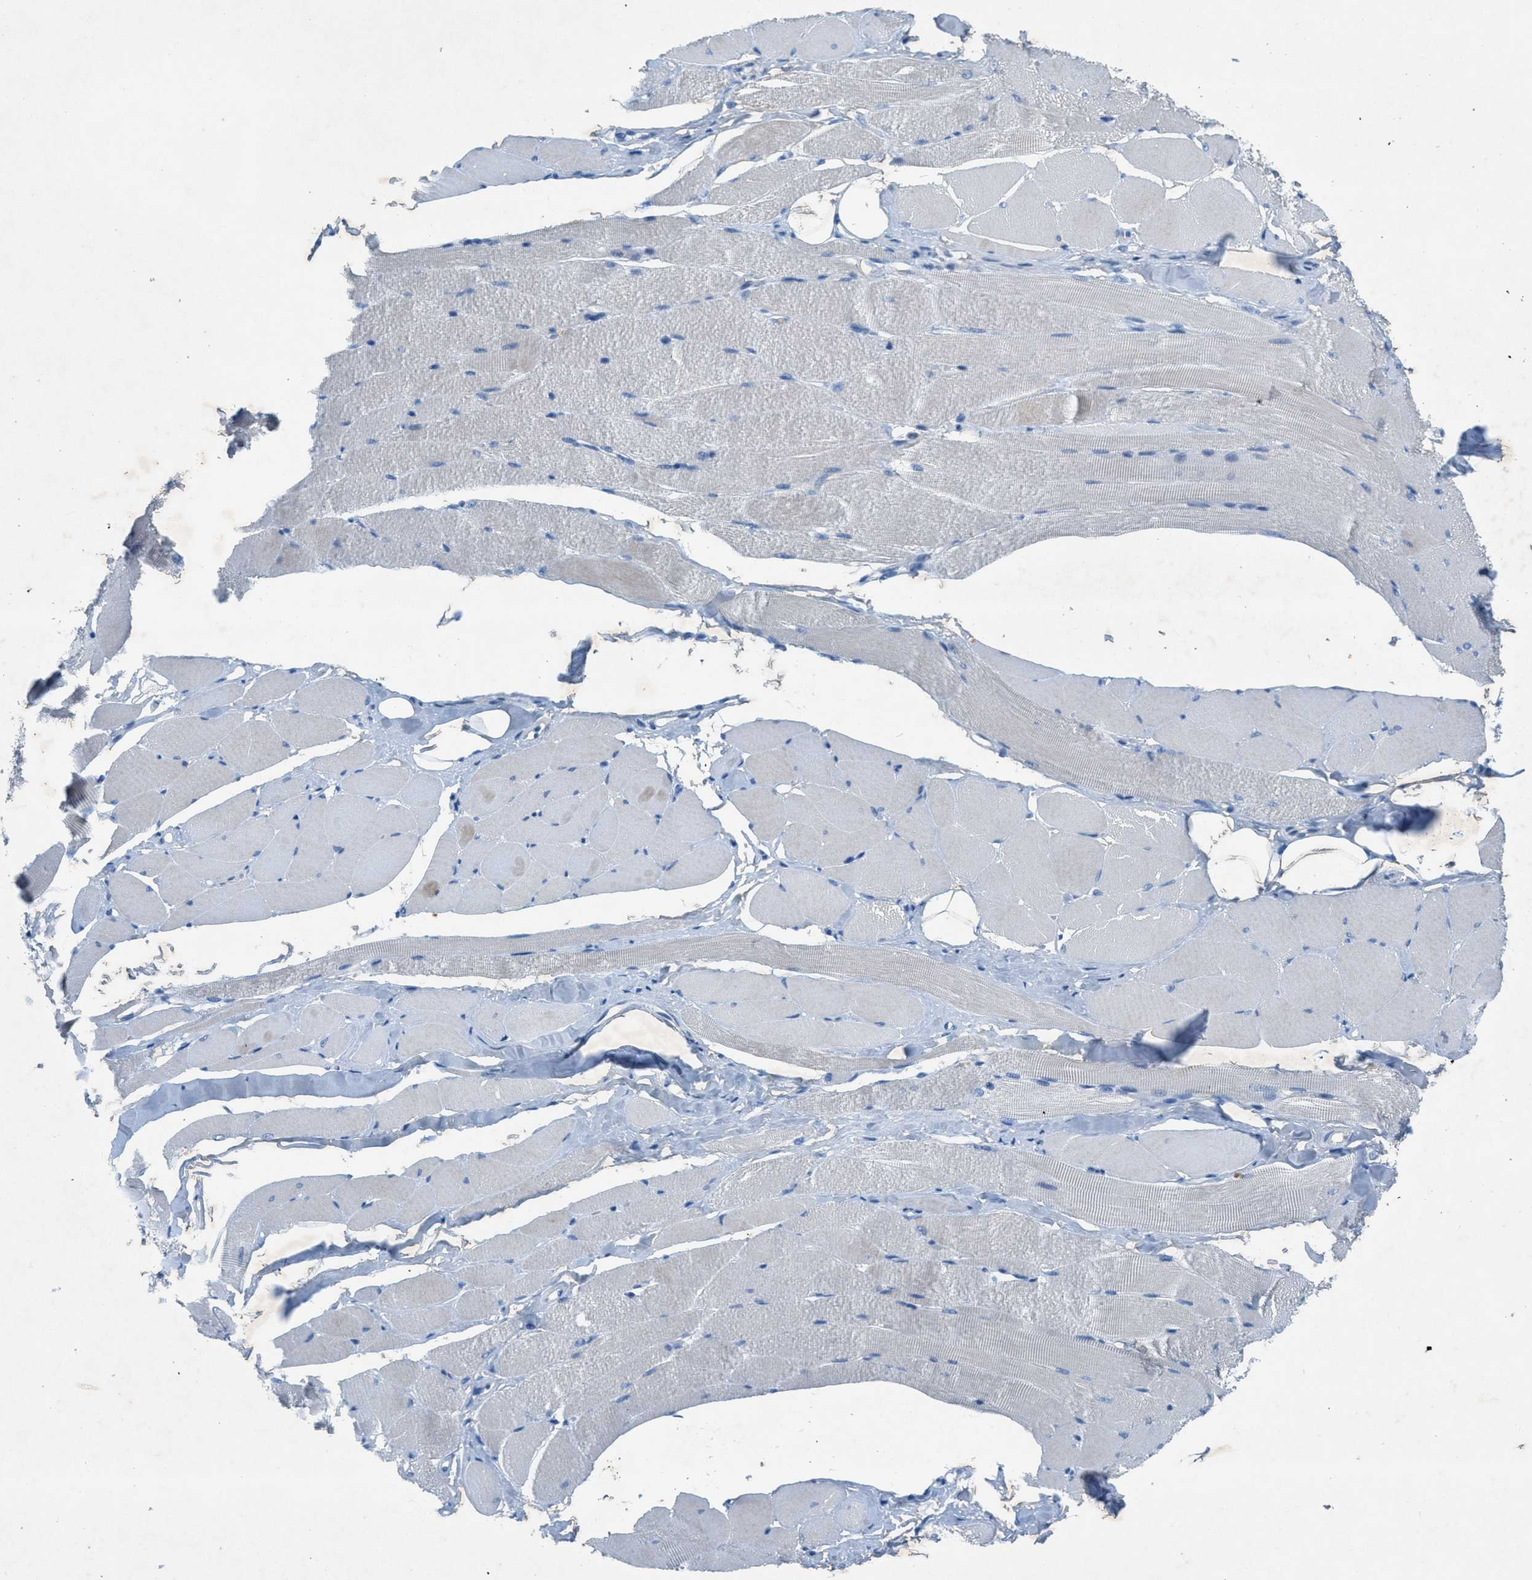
{"staining": {"intensity": "negative", "quantity": "none", "location": "none"}, "tissue": "skeletal muscle", "cell_type": "Myocytes", "image_type": "normal", "snomed": [{"axis": "morphology", "description": "Normal tissue, NOS"}, {"axis": "topography", "description": "Skeletal muscle"}, {"axis": "topography", "description": "Peripheral nerve tissue"}], "caption": "DAB immunohistochemical staining of normal human skeletal muscle exhibits no significant expression in myocytes. (Immunohistochemistry, brightfield microscopy, high magnification).", "gene": "GALNT17", "patient": {"sex": "female", "age": 84}}